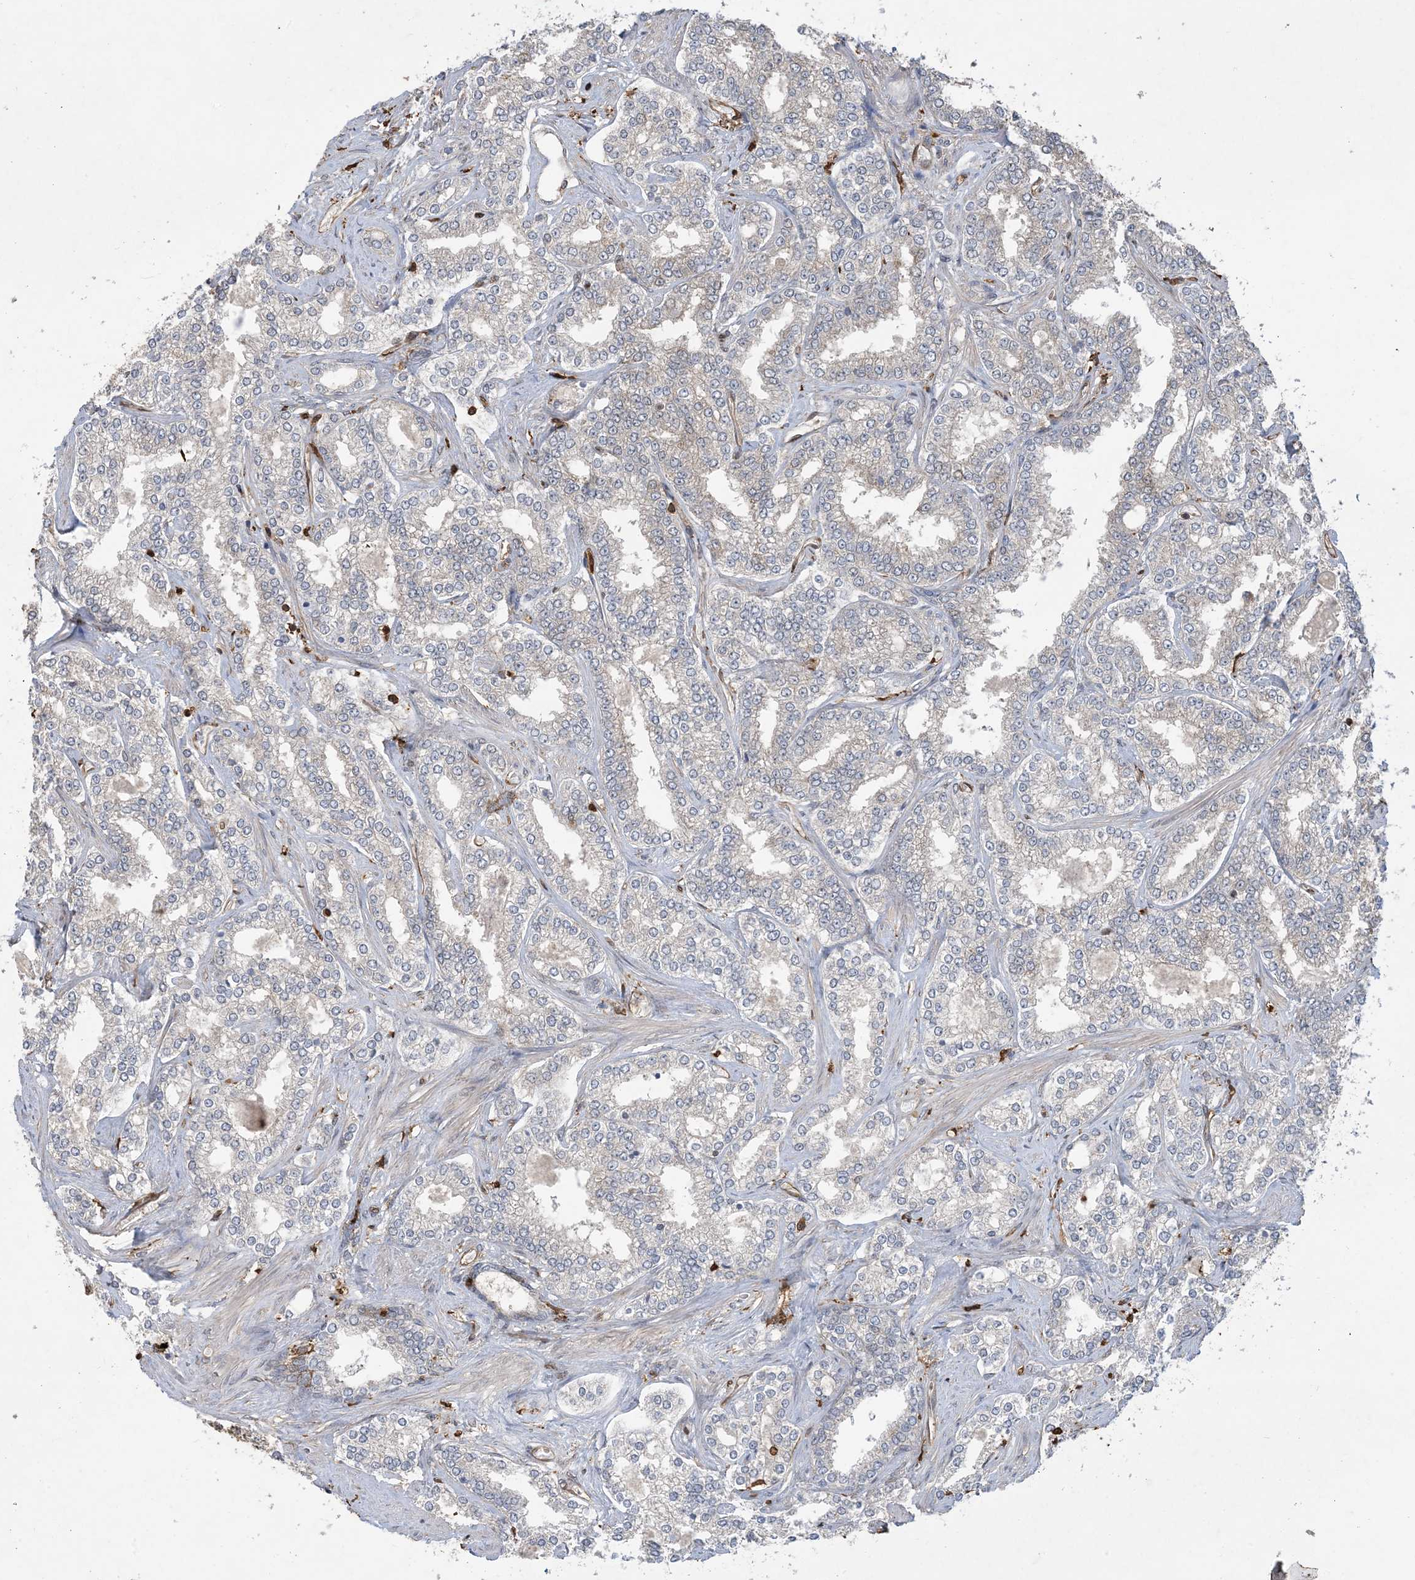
{"staining": {"intensity": "negative", "quantity": "none", "location": "none"}, "tissue": "prostate cancer", "cell_type": "Tumor cells", "image_type": "cancer", "snomed": [{"axis": "morphology", "description": "Normal tissue, NOS"}, {"axis": "morphology", "description": "Adenocarcinoma, High grade"}, {"axis": "topography", "description": "Prostate"}], "caption": "IHC image of prostate adenocarcinoma (high-grade) stained for a protein (brown), which reveals no positivity in tumor cells.", "gene": "TMSB4X", "patient": {"sex": "male", "age": 83}}